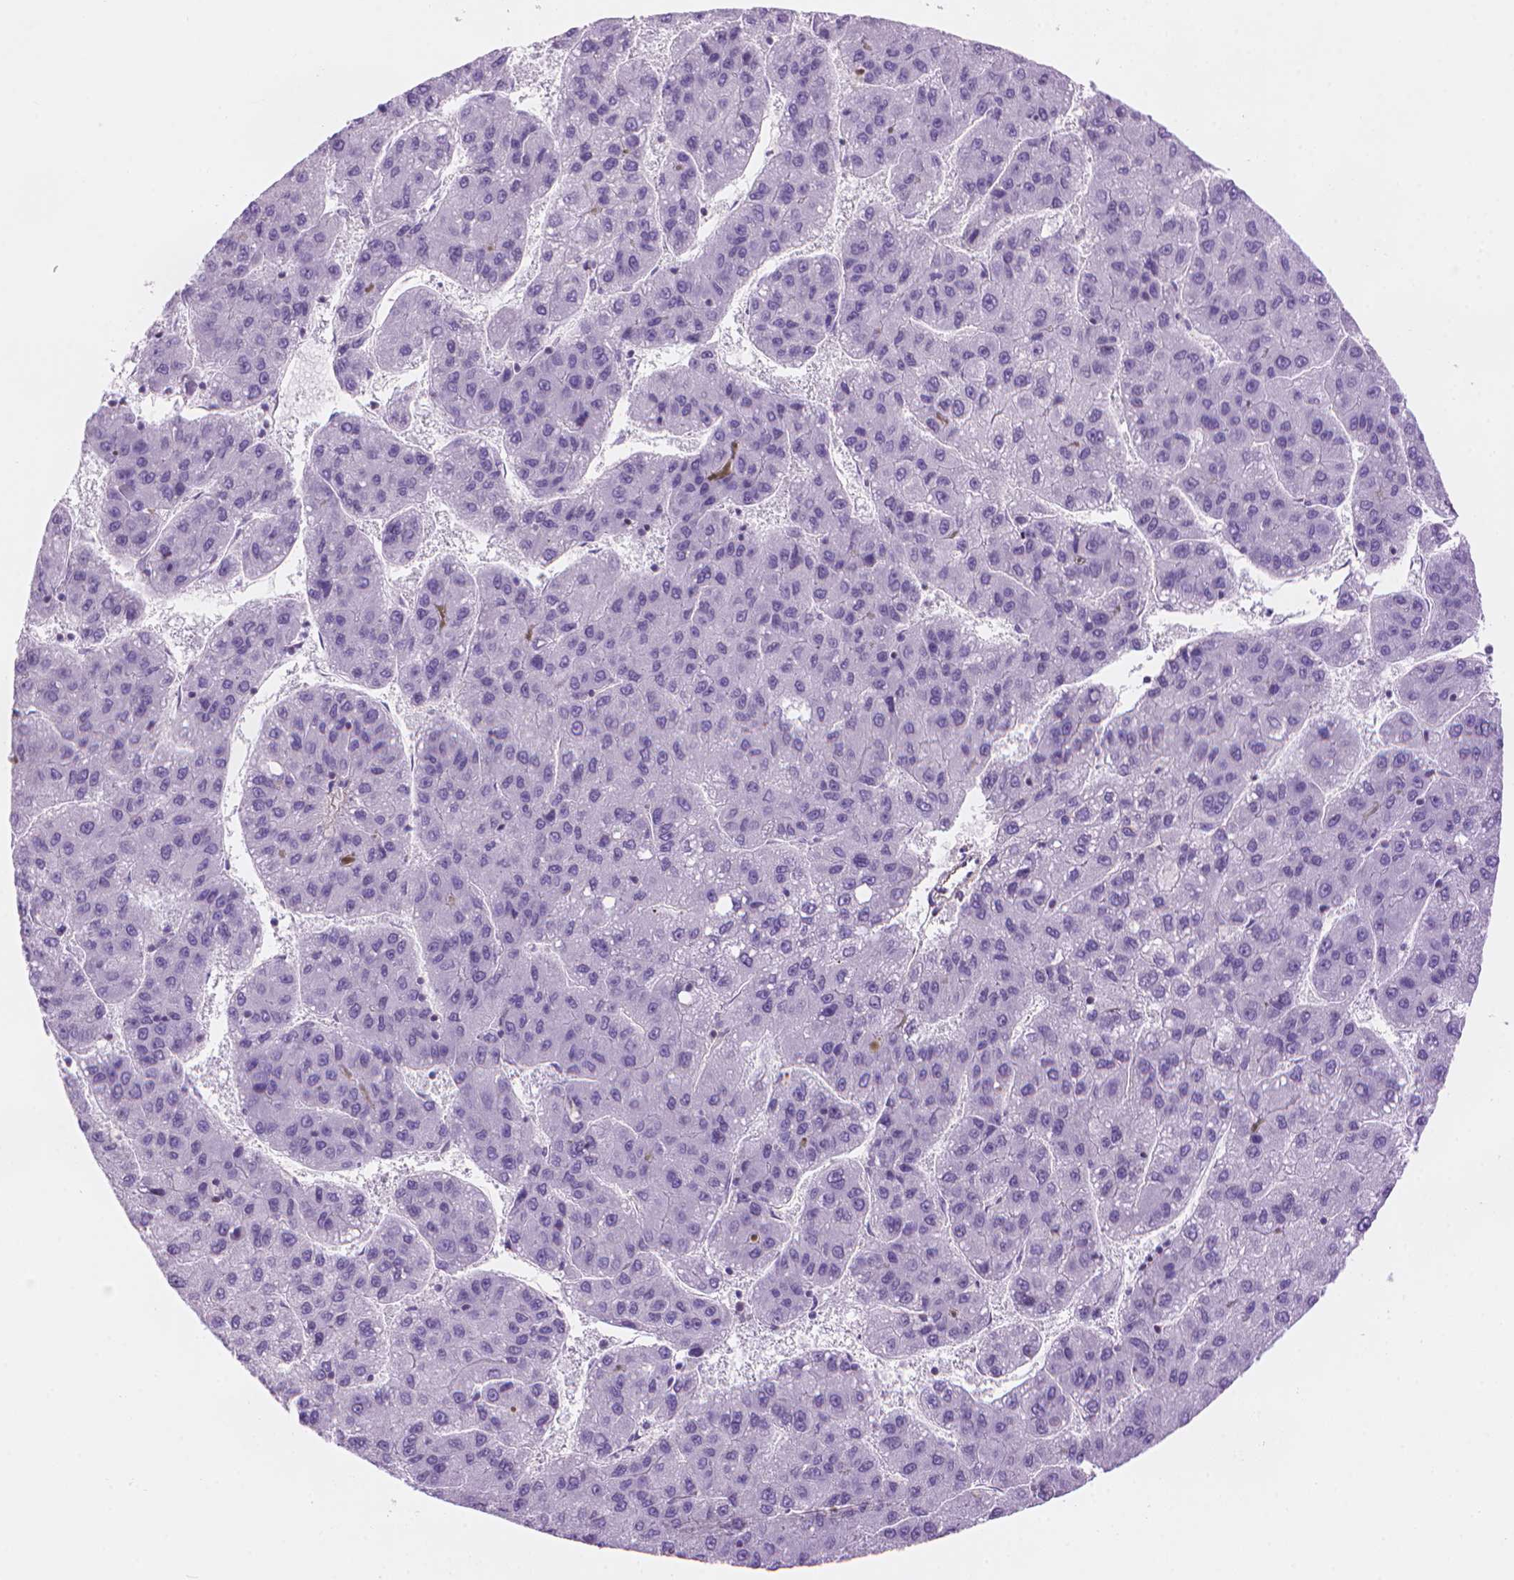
{"staining": {"intensity": "negative", "quantity": "none", "location": "none"}, "tissue": "liver cancer", "cell_type": "Tumor cells", "image_type": "cancer", "snomed": [{"axis": "morphology", "description": "Carcinoma, Hepatocellular, NOS"}, {"axis": "topography", "description": "Liver"}], "caption": "This is an immunohistochemistry (IHC) photomicrograph of liver cancer (hepatocellular carcinoma). There is no positivity in tumor cells.", "gene": "TMEM184A", "patient": {"sex": "female", "age": 82}}